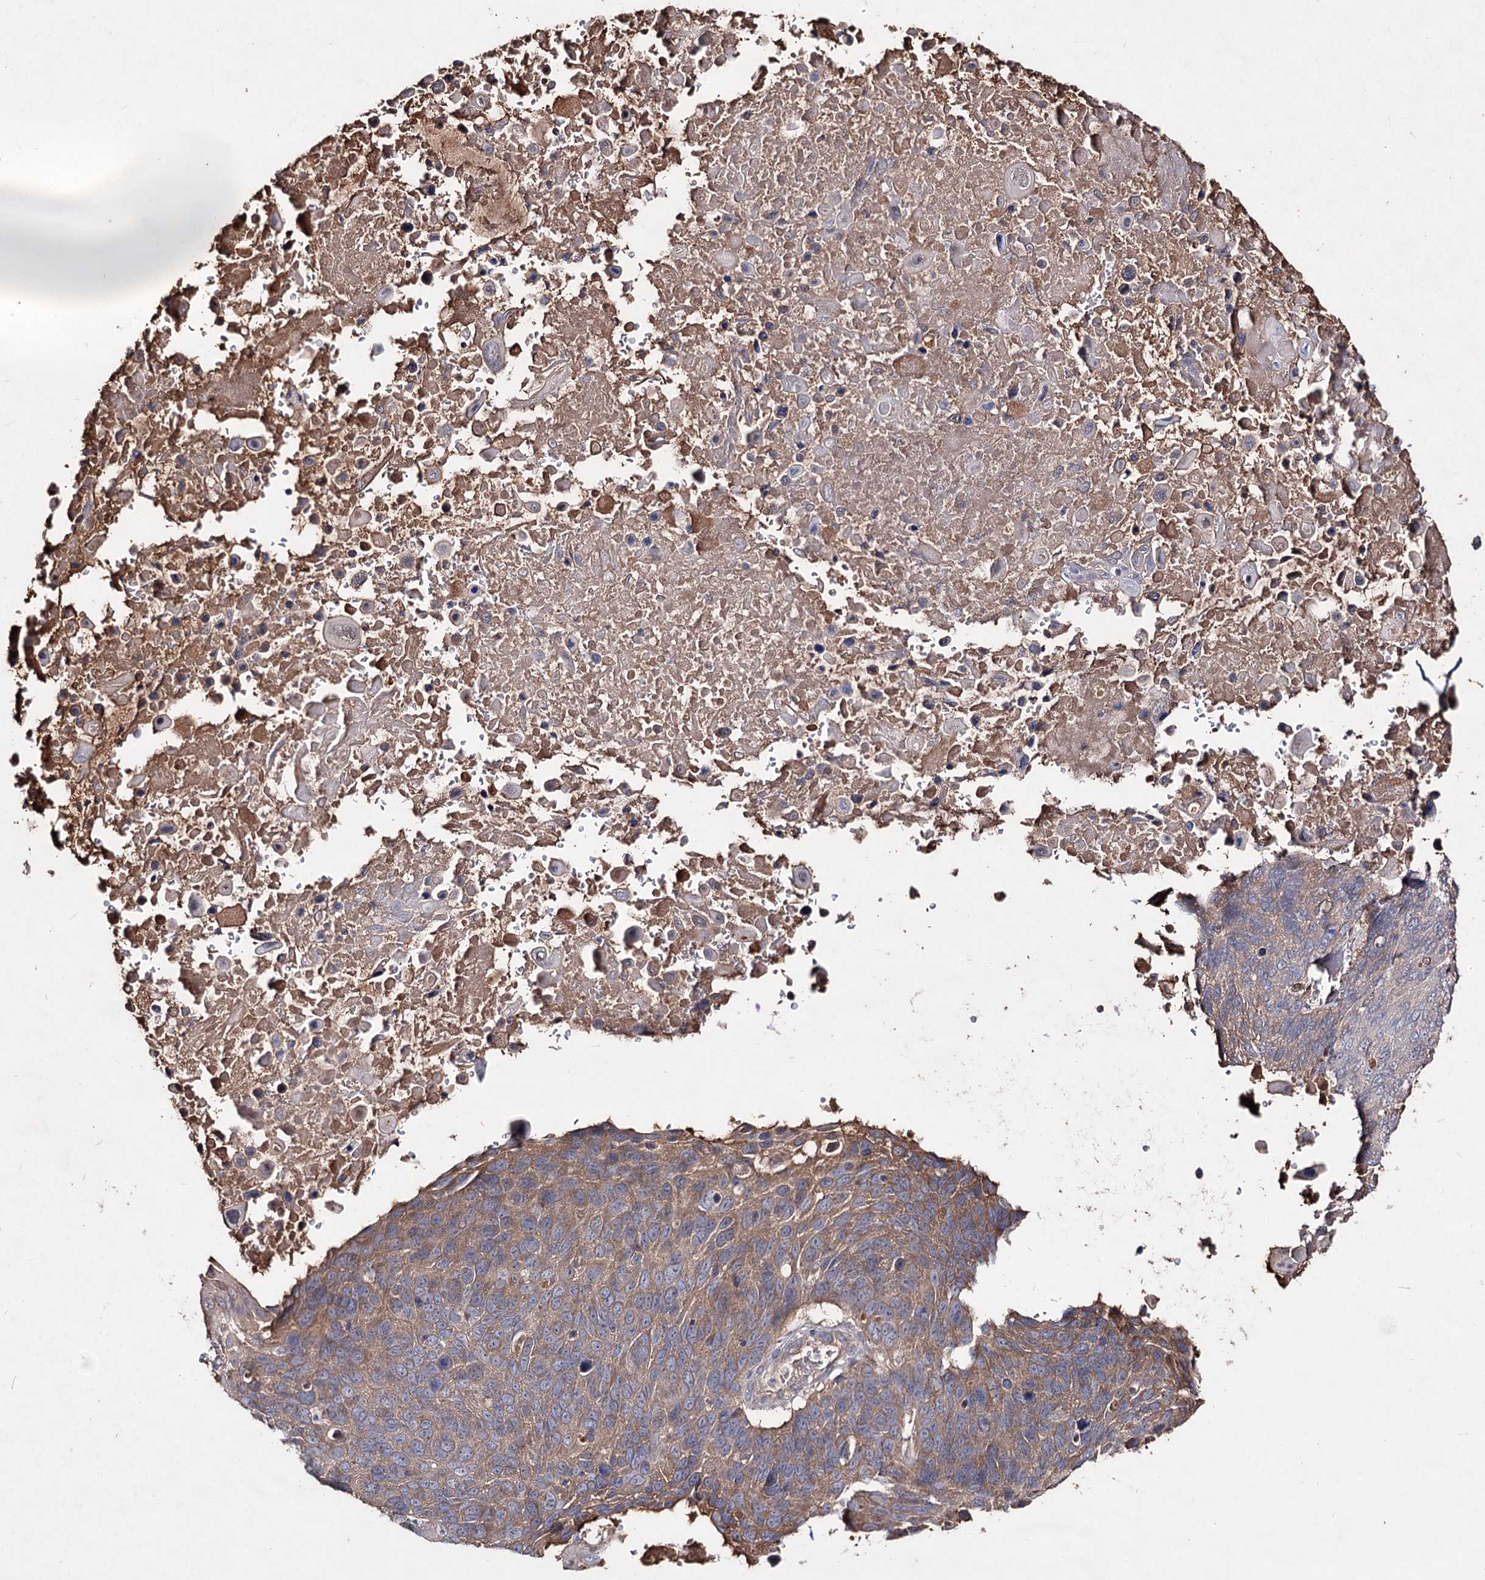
{"staining": {"intensity": "moderate", "quantity": ">75%", "location": "cytoplasmic/membranous"}, "tissue": "lung cancer", "cell_type": "Tumor cells", "image_type": "cancer", "snomed": [{"axis": "morphology", "description": "Squamous cell carcinoma, NOS"}, {"axis": "topography", "description": "Lung"}], "caption": "Squamous cell carcinoma (lung) was stained to show a protein in brown. There is medium levels of moderate cytoplasmic/membranous positivity in approximately >75% of tumor cells.", "gene": "ARFIP2", "patient": {"sex": "male", "age": 66}}